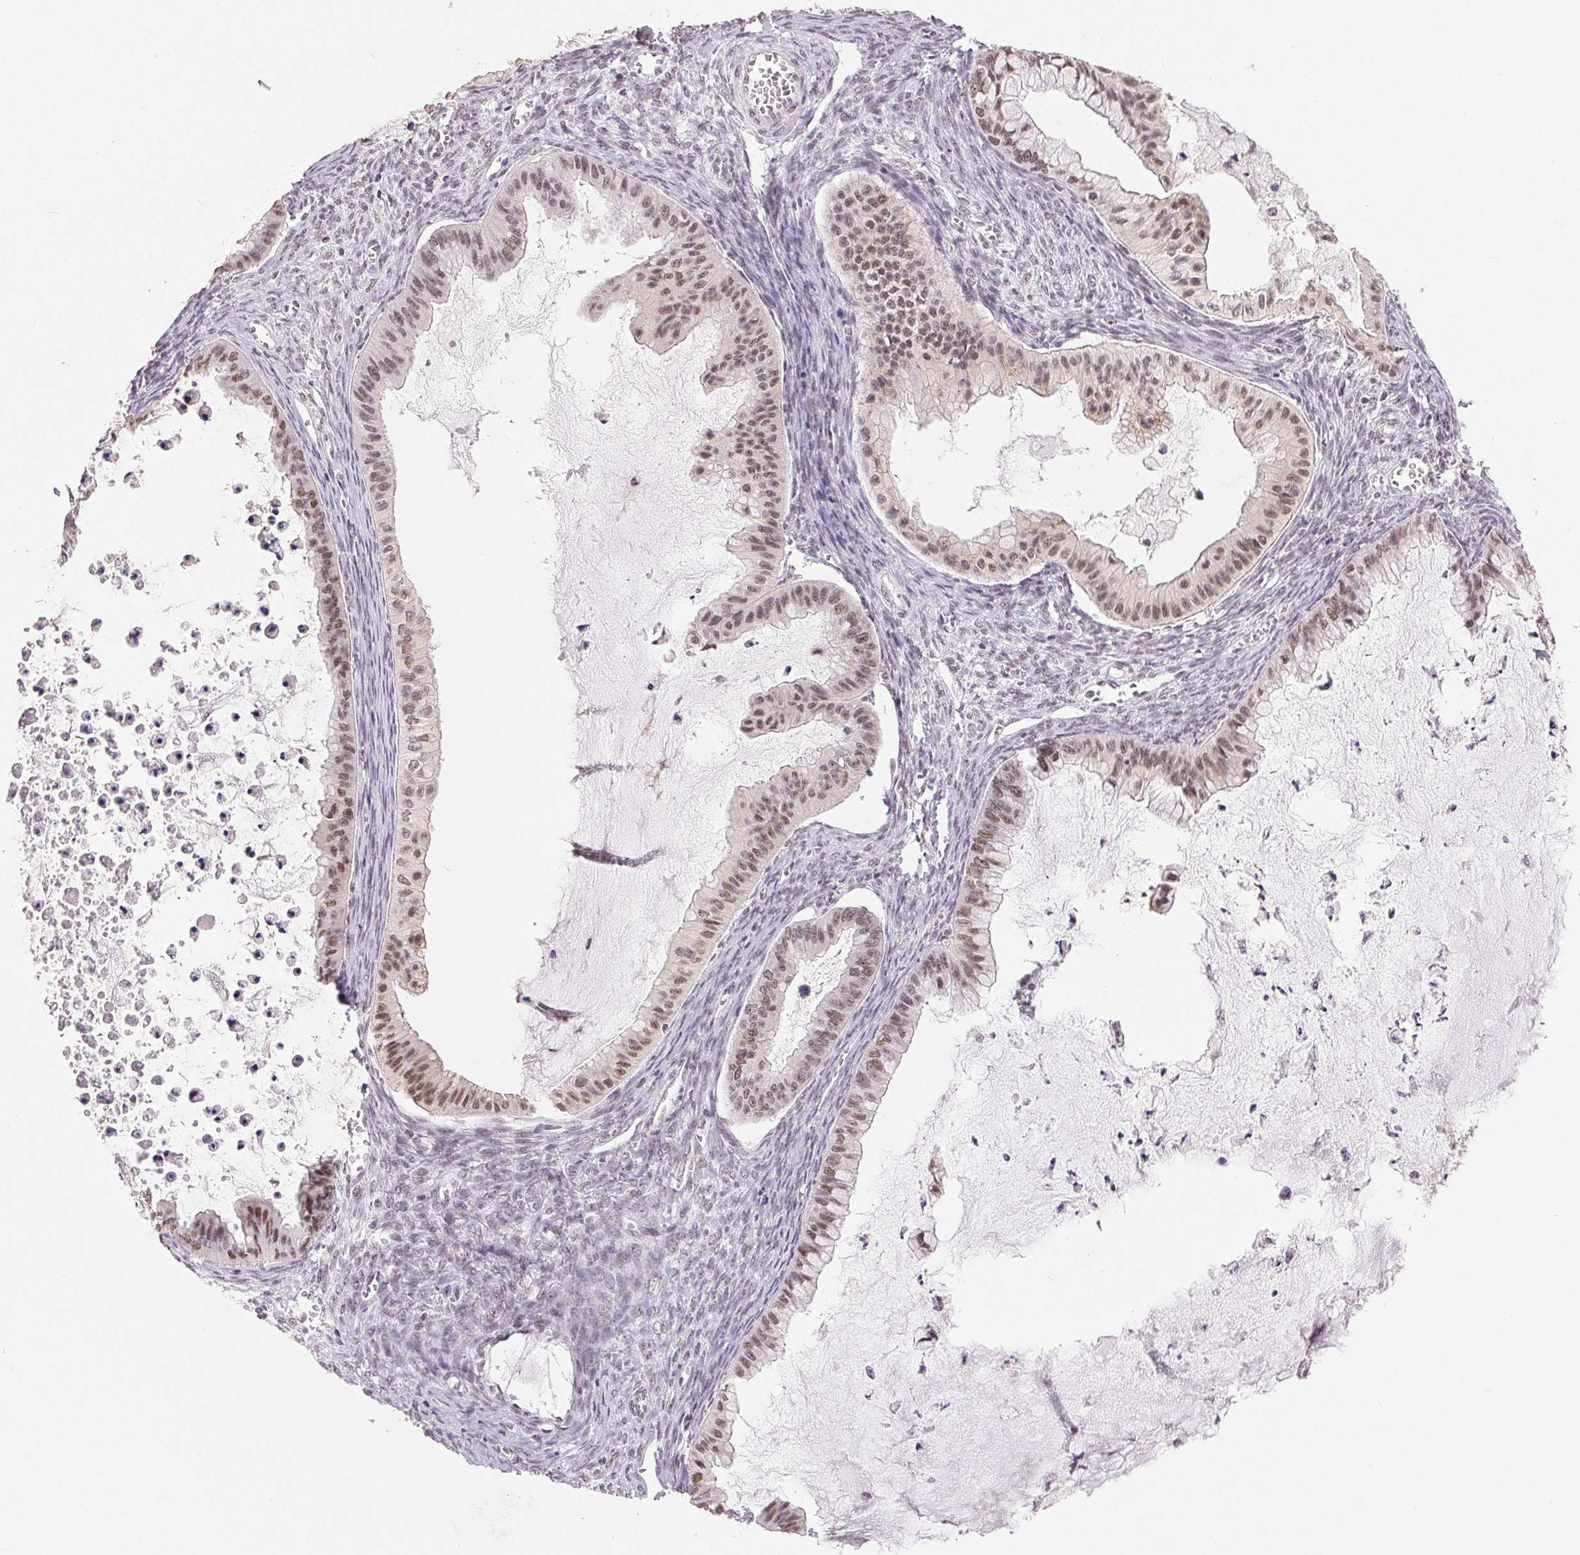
{"staining": {"intensity": "moderate", "quantity": ">75%", "location": "nuclear"}, "tissue": "ovarian cancer", "cell_type": "Tumor cells", "image_type": "cancer", "snomed": [{"axis": "morphology", "description": "Cystadenocarcinoma, mucinous, NOS"}, {"axis": "topography", "description": "Ovary"}], "caption": "A micrograph of human mucinous cystadenocarcinoma (ovarian) stained for a protein displays moderate nuclear brown staining in tumor cells.", "gene": "NFE2L1", "patient": {"sex": "female", "age": 72}}